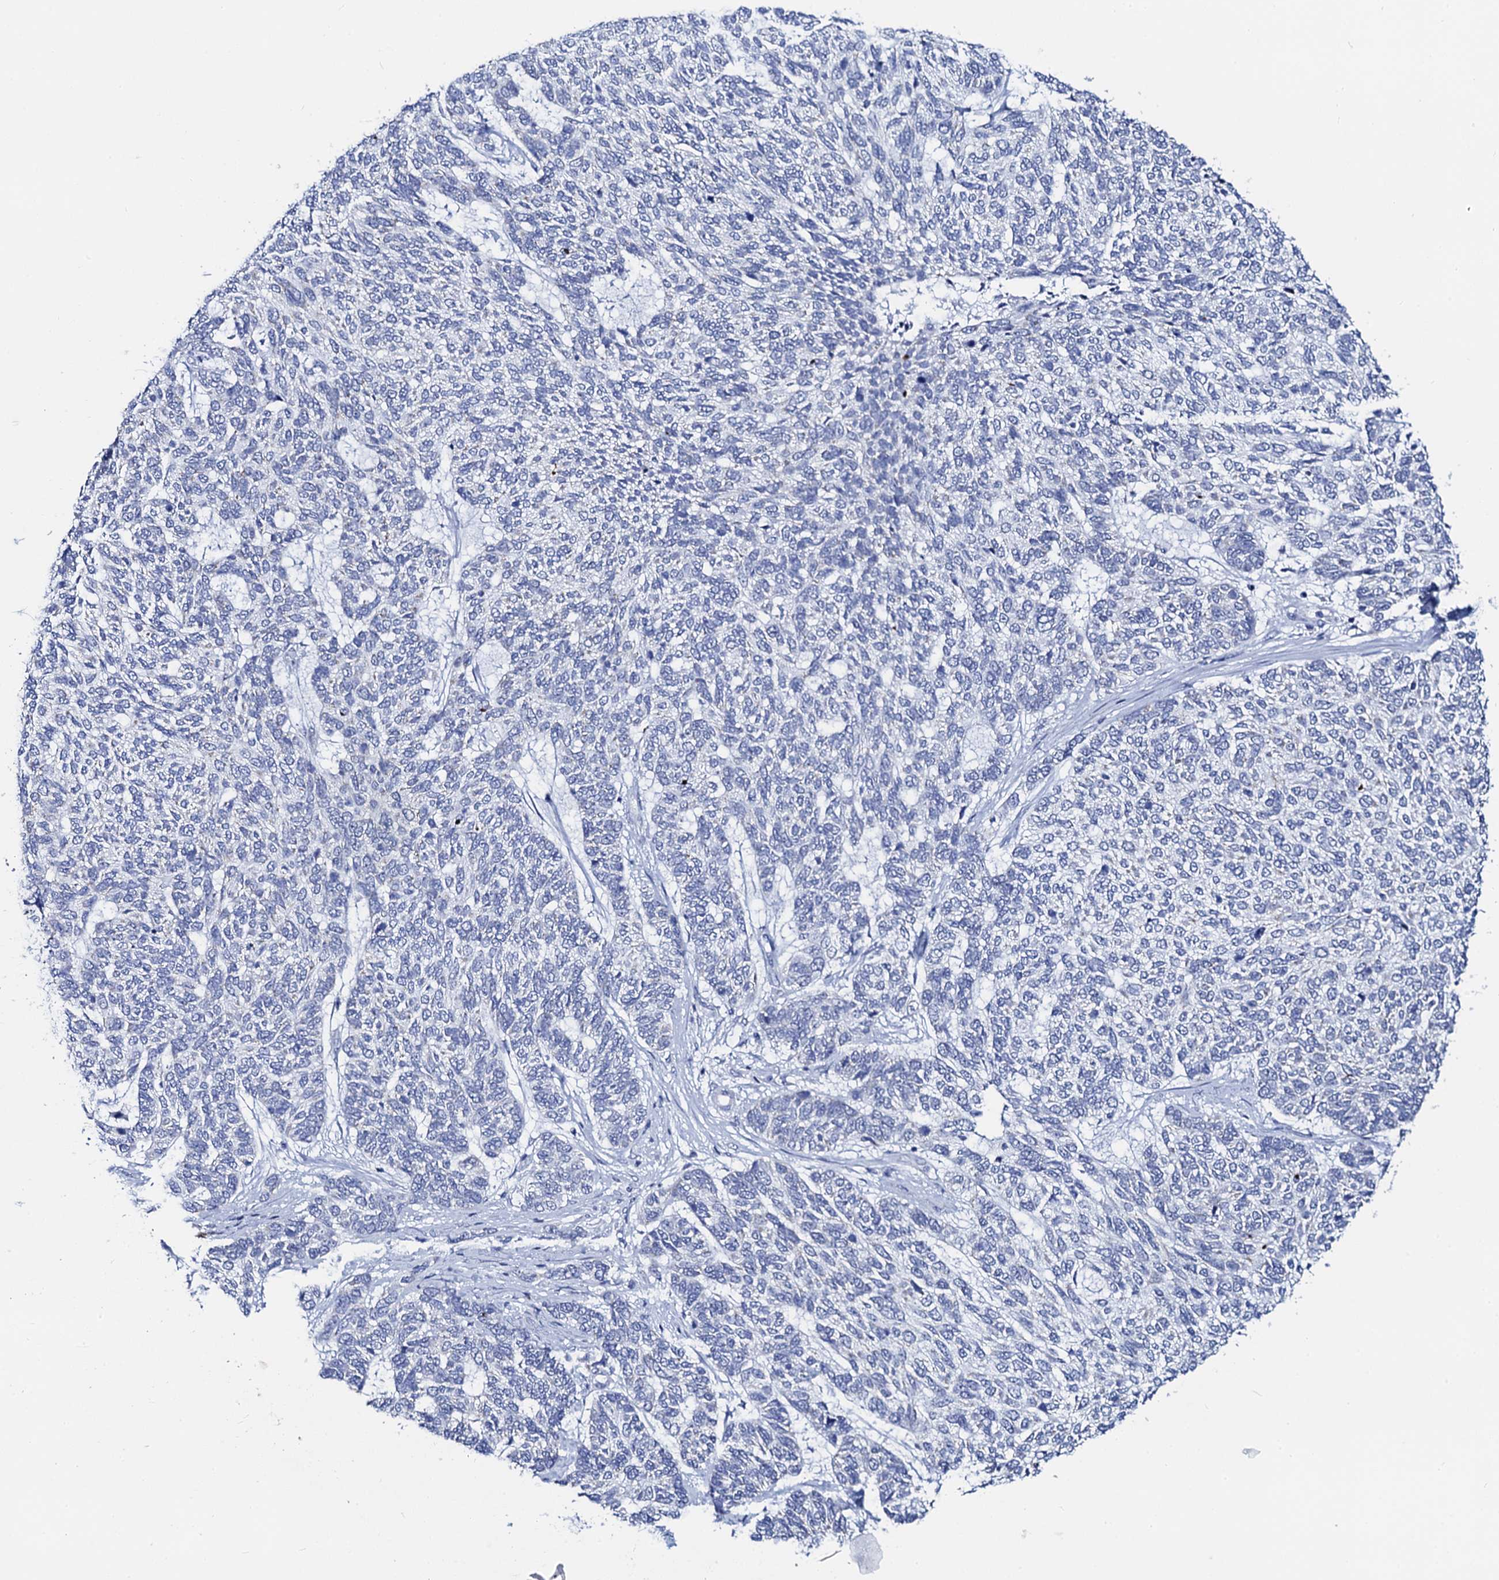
{"staining": {"intensity": "negative", "quantity": "none", "location": "none"}, "tissue": "skin cancer", "cell_type": "Tumor cells", "image_type": "cancer", "snomed": [{"axis": "morphology", "description": "Basal cell carcinoma"}, {"axis": "topography", "description": "Skin"}], "caption": "High power microscopy micrograph of an immunohistochemistry (IHC) micrograph of skin cancer (basal cell carcinoma), revealing no significant positivity in tumor cells. Brightfield microscopy of immunohistochemistry (IHC) stained with DAB (brown) and hematoxylin (blue), captured at high magnification.", "gene": "ACADSB", "patient": {"sex": "female", "age": 65}}